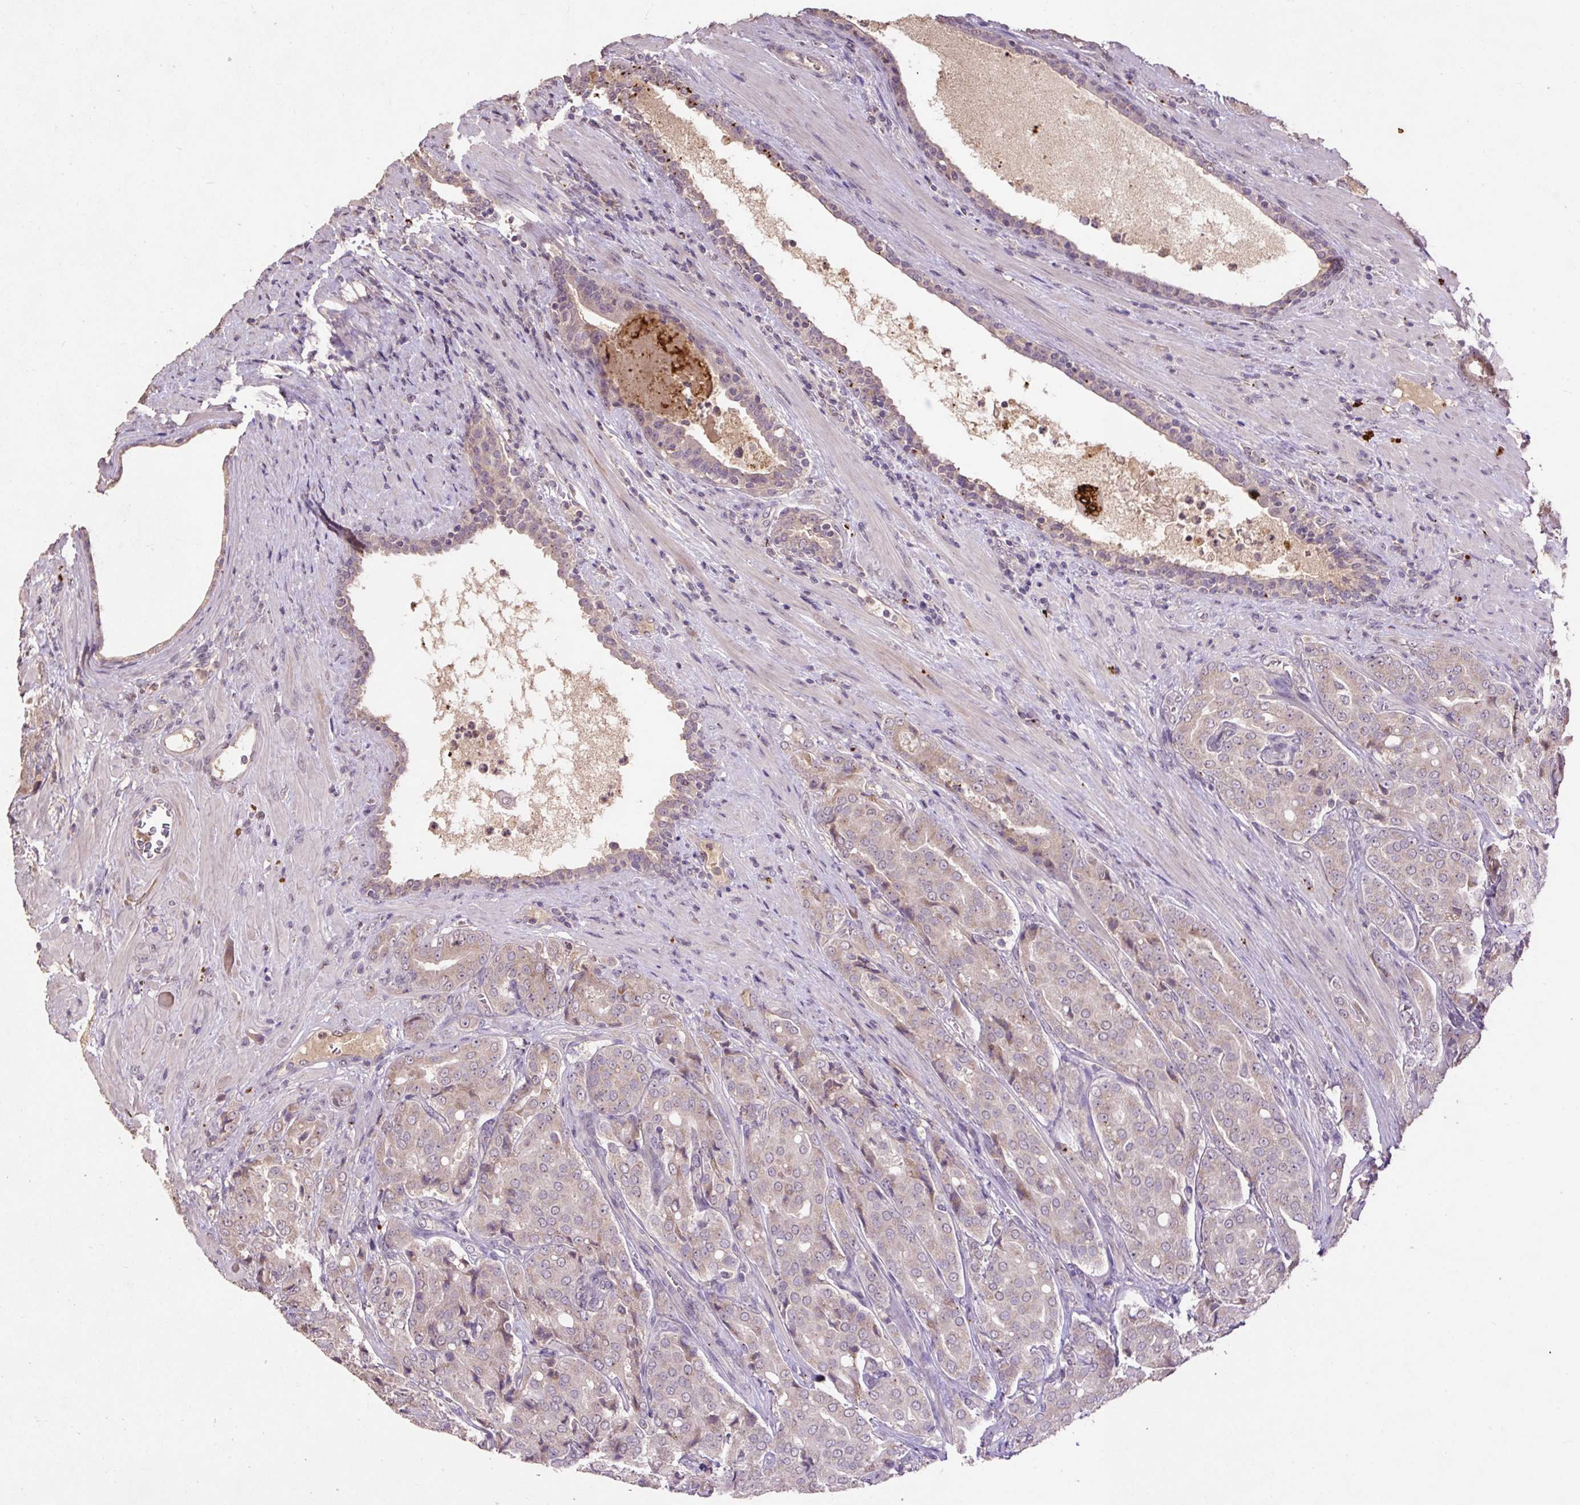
{"staining": {"intensity": "weak", "quantity": ">75%", "location": "cytoplasmic/membranous"}, "tissue": "prostate cancer", "cell_type": "Tumor cells", "image_type": "cancer", "snomed": [{"axis": "morphology", "description": "Adenocarcinoma, High grade"}, {"axis": "topography", "description": "Prostate"}], "caption": "An immunohistochemistry histopathology image of tumor tissue is shown. Protein staining in brown labels weak cytoplasmic/membranous positivity in adenocarcinoma (high-grade) (prostate) within tumor cells.", "gene": "LRTM2", "patient": {"sex": "male", "age": 68}}